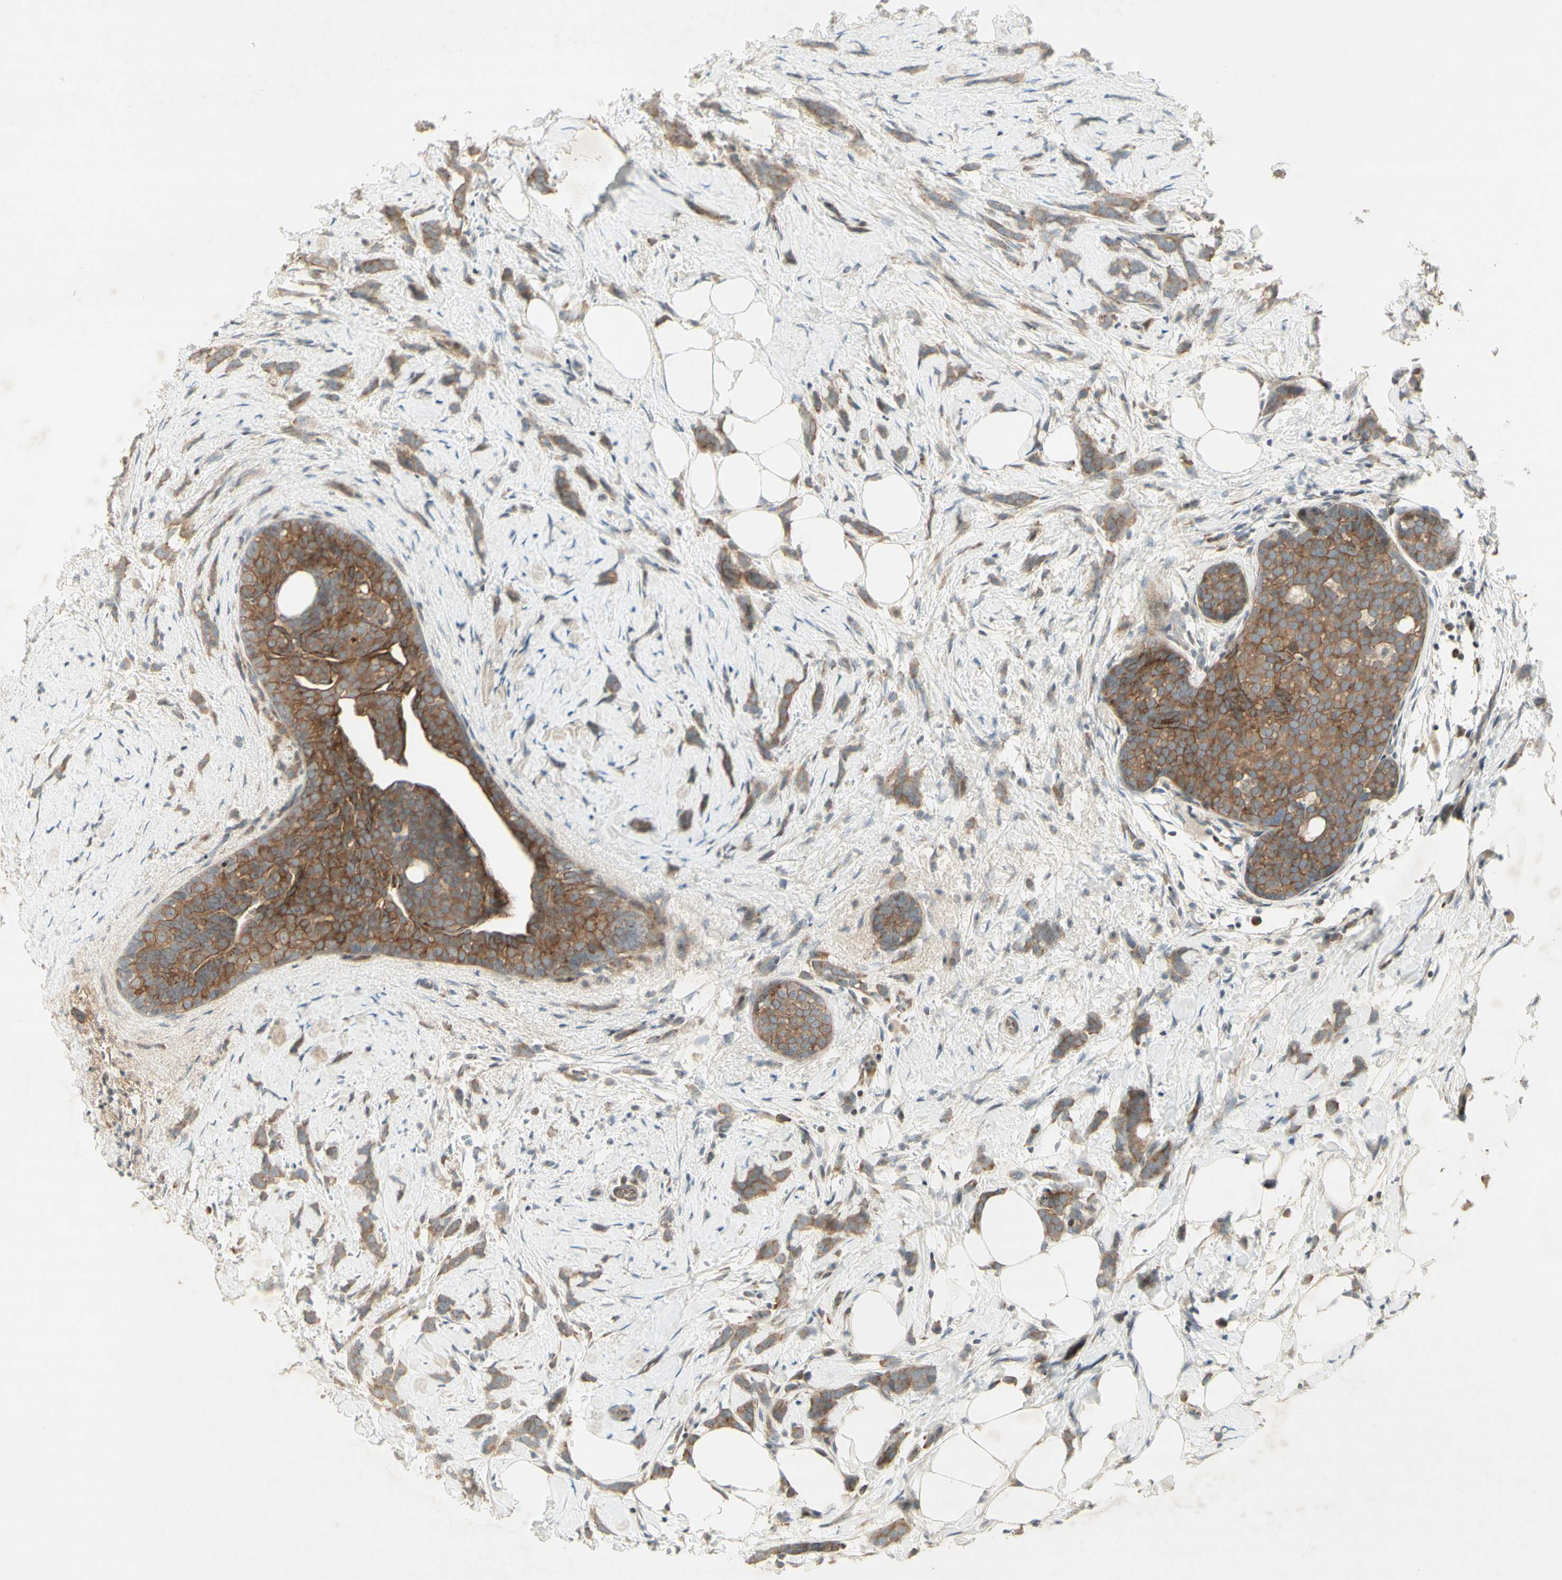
{"staining": {"intensity": "moderate", "quantity": ">75%", "location": "cytoplasmic/membranous"}, "tissue": "breast cancer", "cell_type": "Tumor cells", "image_type": "cancer", "snomed": [{"axis": "morphology", "description": "Lobular carcinoma, in situ"}, {"axis": "morphology", "description": "Lobular carcinoma"}, {"axis": "topography", "description": "Breast"}], "caption": "Breast cancer (lobular carcinoma in situ) stained with a brown dye exhibits moderate cytoplasmic/membranous positive staining in approximately >75% of tumor cells.", "gene": "ETF1", "patient": {"sex": "female", "age": 41}}